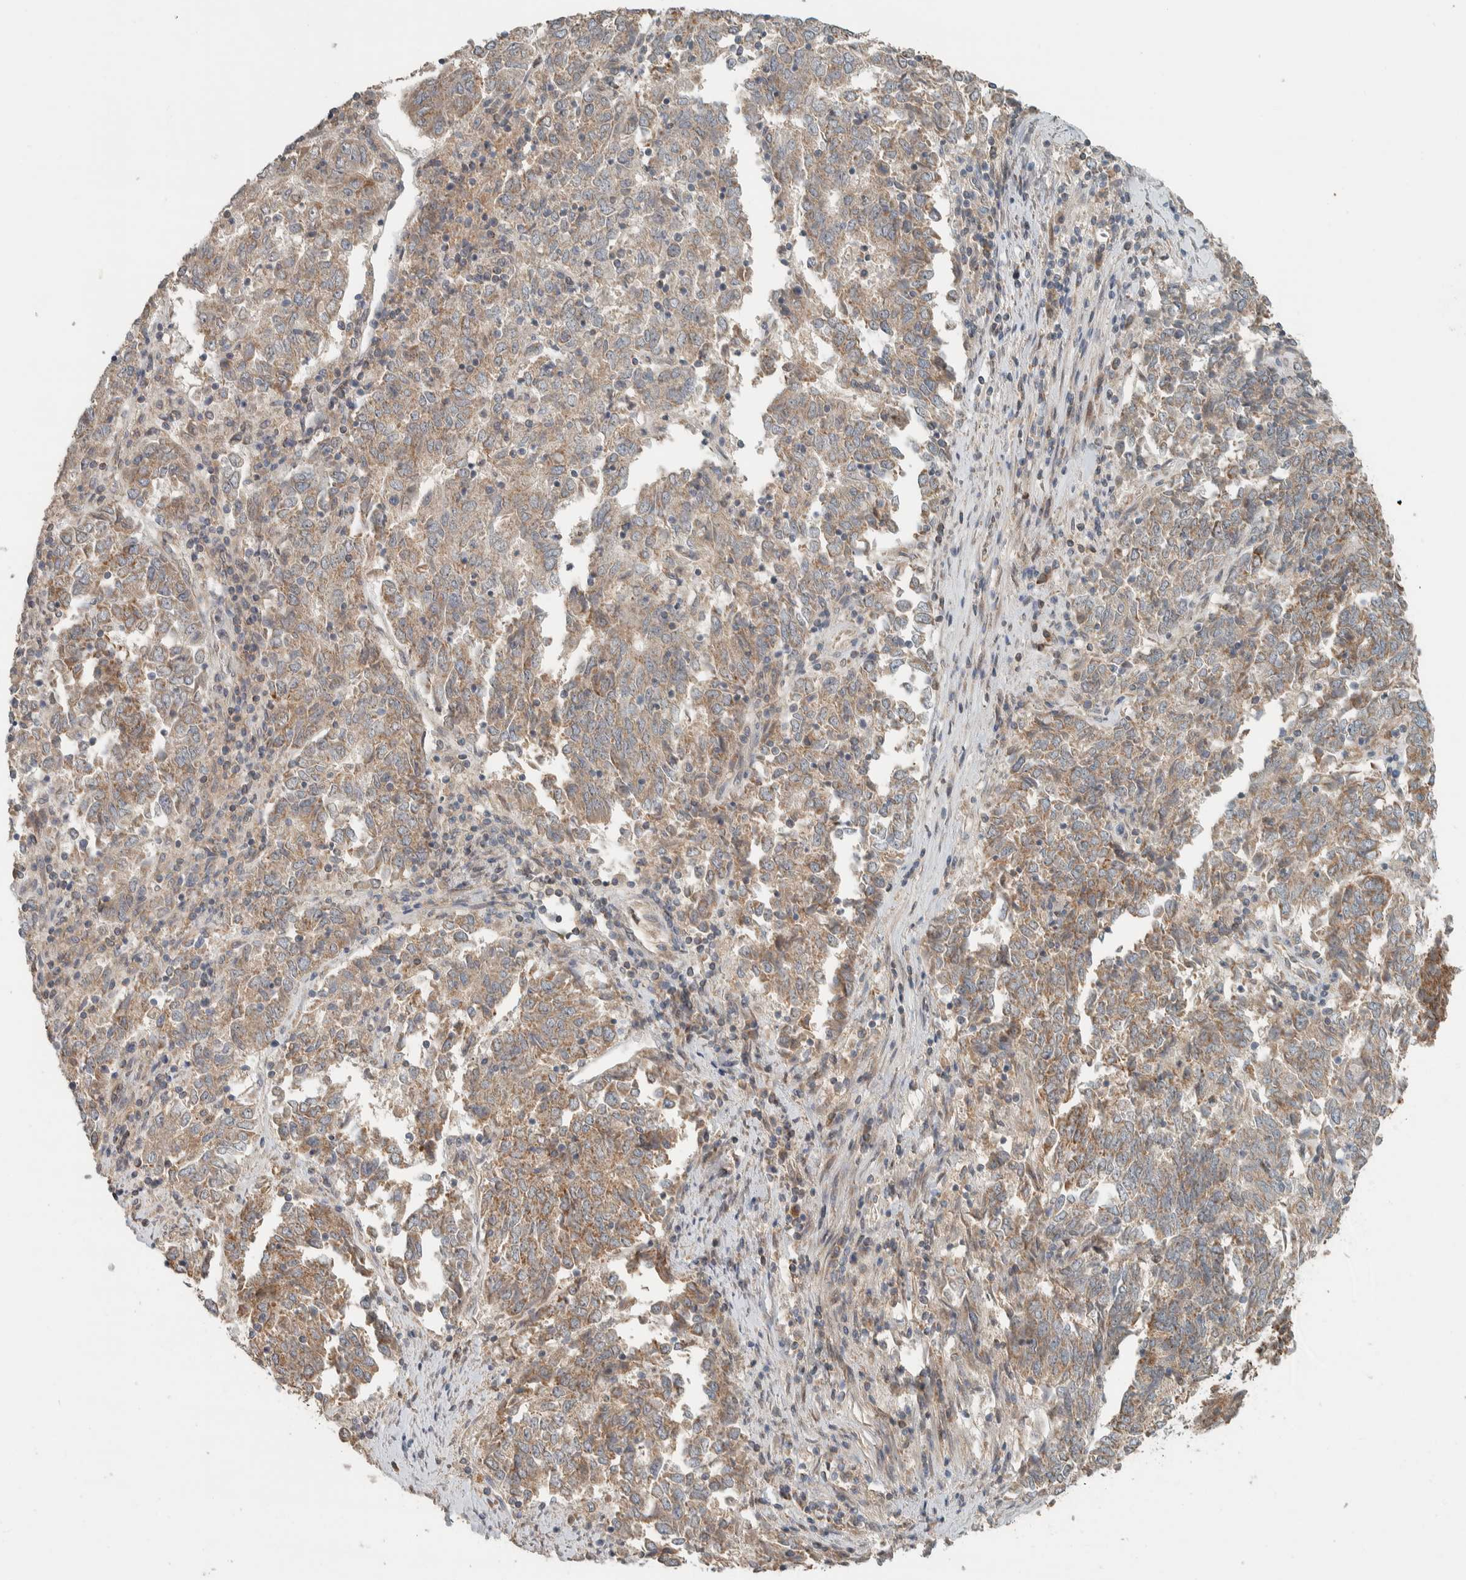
{"staining": {"intensity": "weak", "quantity": ">75%", "location": "cytoplasmic/membranous"}, "tissue": "endometrial cancer", "cell_type": "Tumor cells", "image_type": "cancer", "snomed": [{"axis": "morphology", "description": "Adenocarcinoma, NOS"}, {"axis": "topography", "description": "Endometrium"}], "caption": "Tumor cells show low levels of weak cytoplasmic/membranous expression in approximately >75% of cells in adenocarcinoma (endometrial). Ihc stains the protein in brown and the nuclei are stained blue.", "gene": "NBR1", "patient": {"sex": "female", "age": 80}}